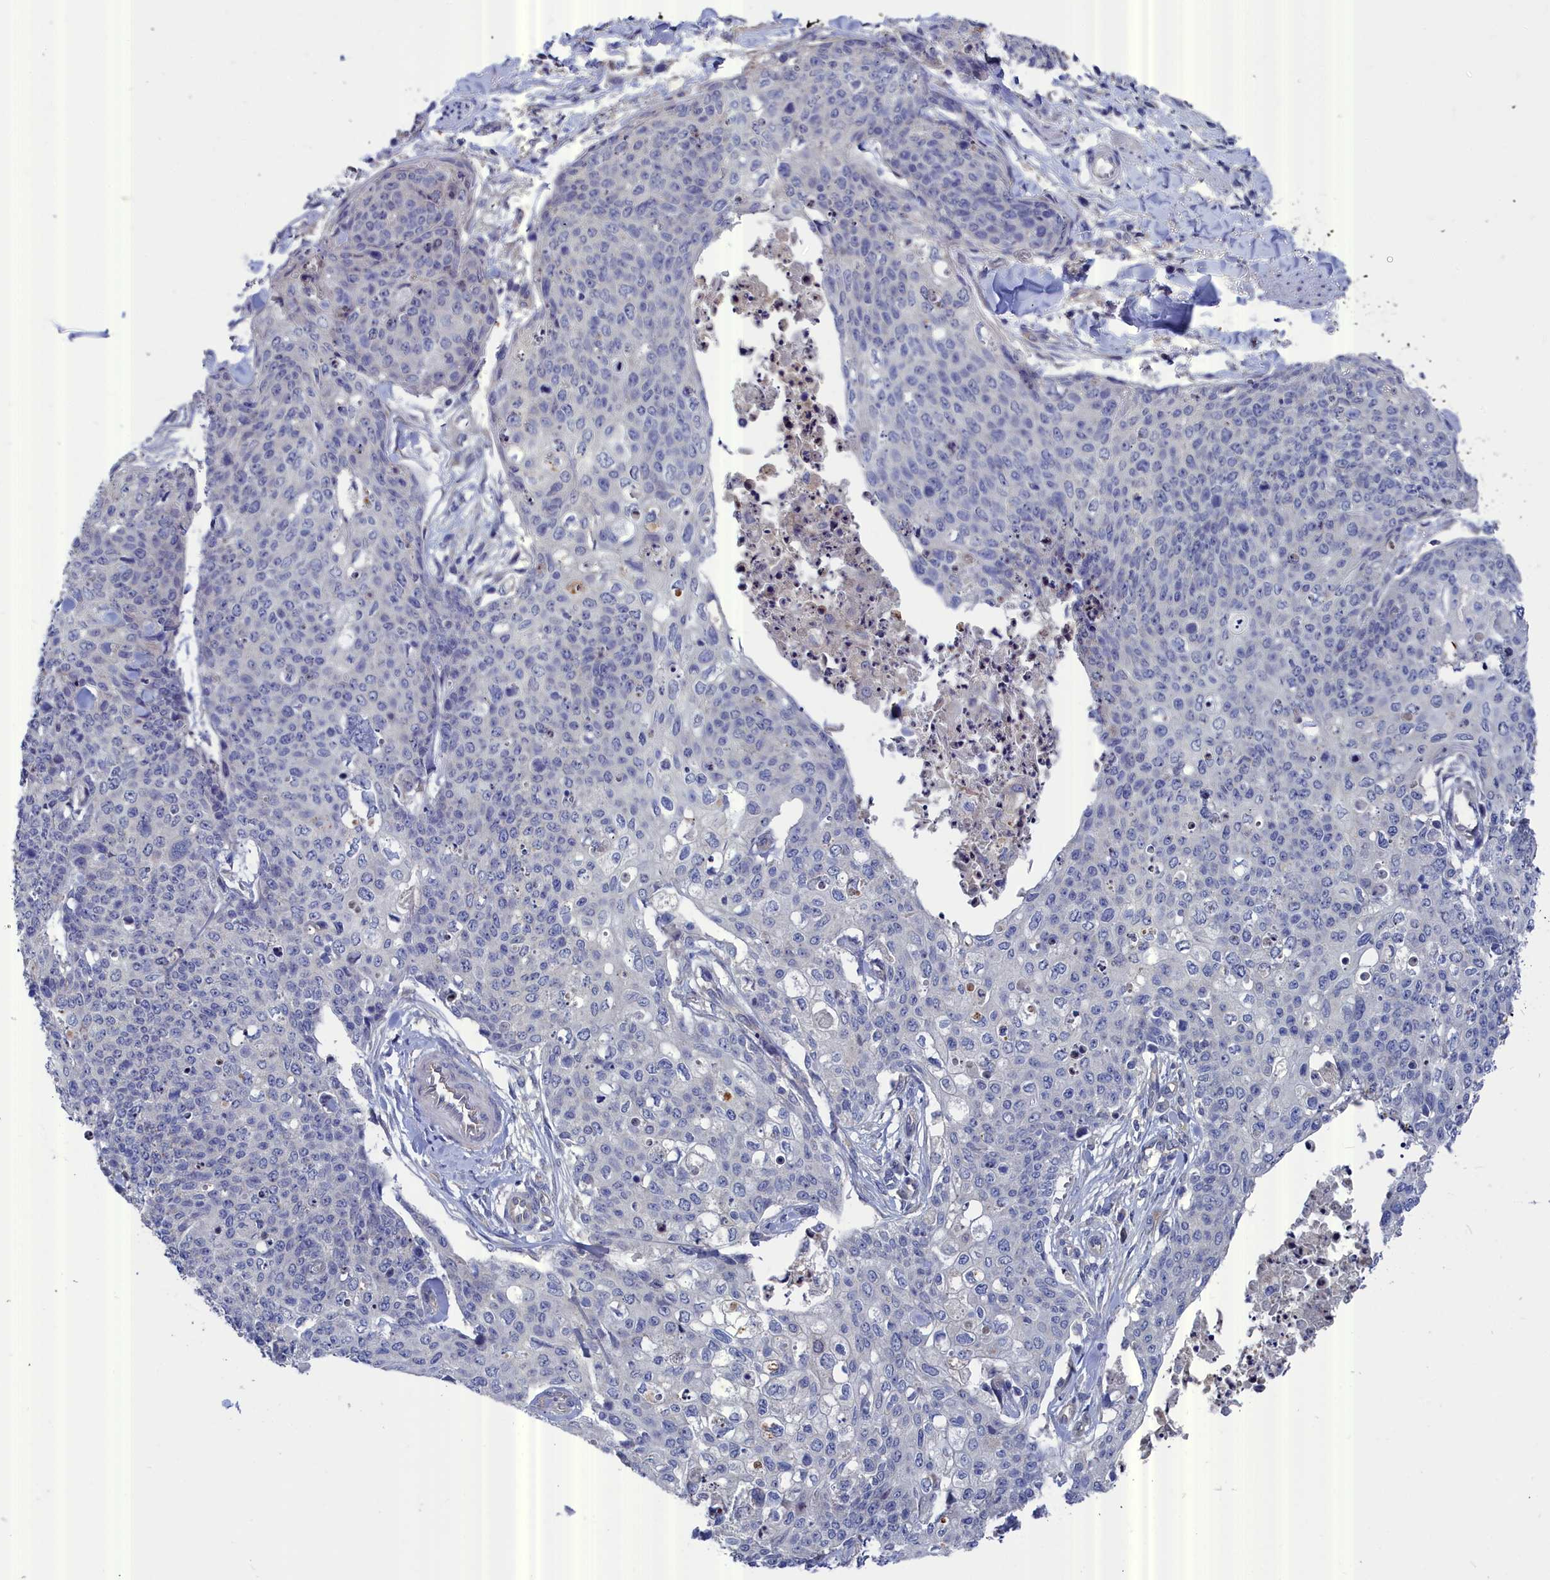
{"staining": {"intensity": "negative", "quantity": "none", "location": "none"}, "tissue": "skin cancer", "cell_type": "Tumor cells", "image_type": "cancer", "snomed": [{"axis": "morphology", "description": "Squamous cell carcinoma, NOS"}, {"axis": "topography", "description": "Skin"}, {"axis": "topography", "description": "Vulva"}], "caption": "The image demonstrates no staining of tumor cells in skin cancer.", "gene": "RDX", "patient": {"sex": "female", "age": 85}}